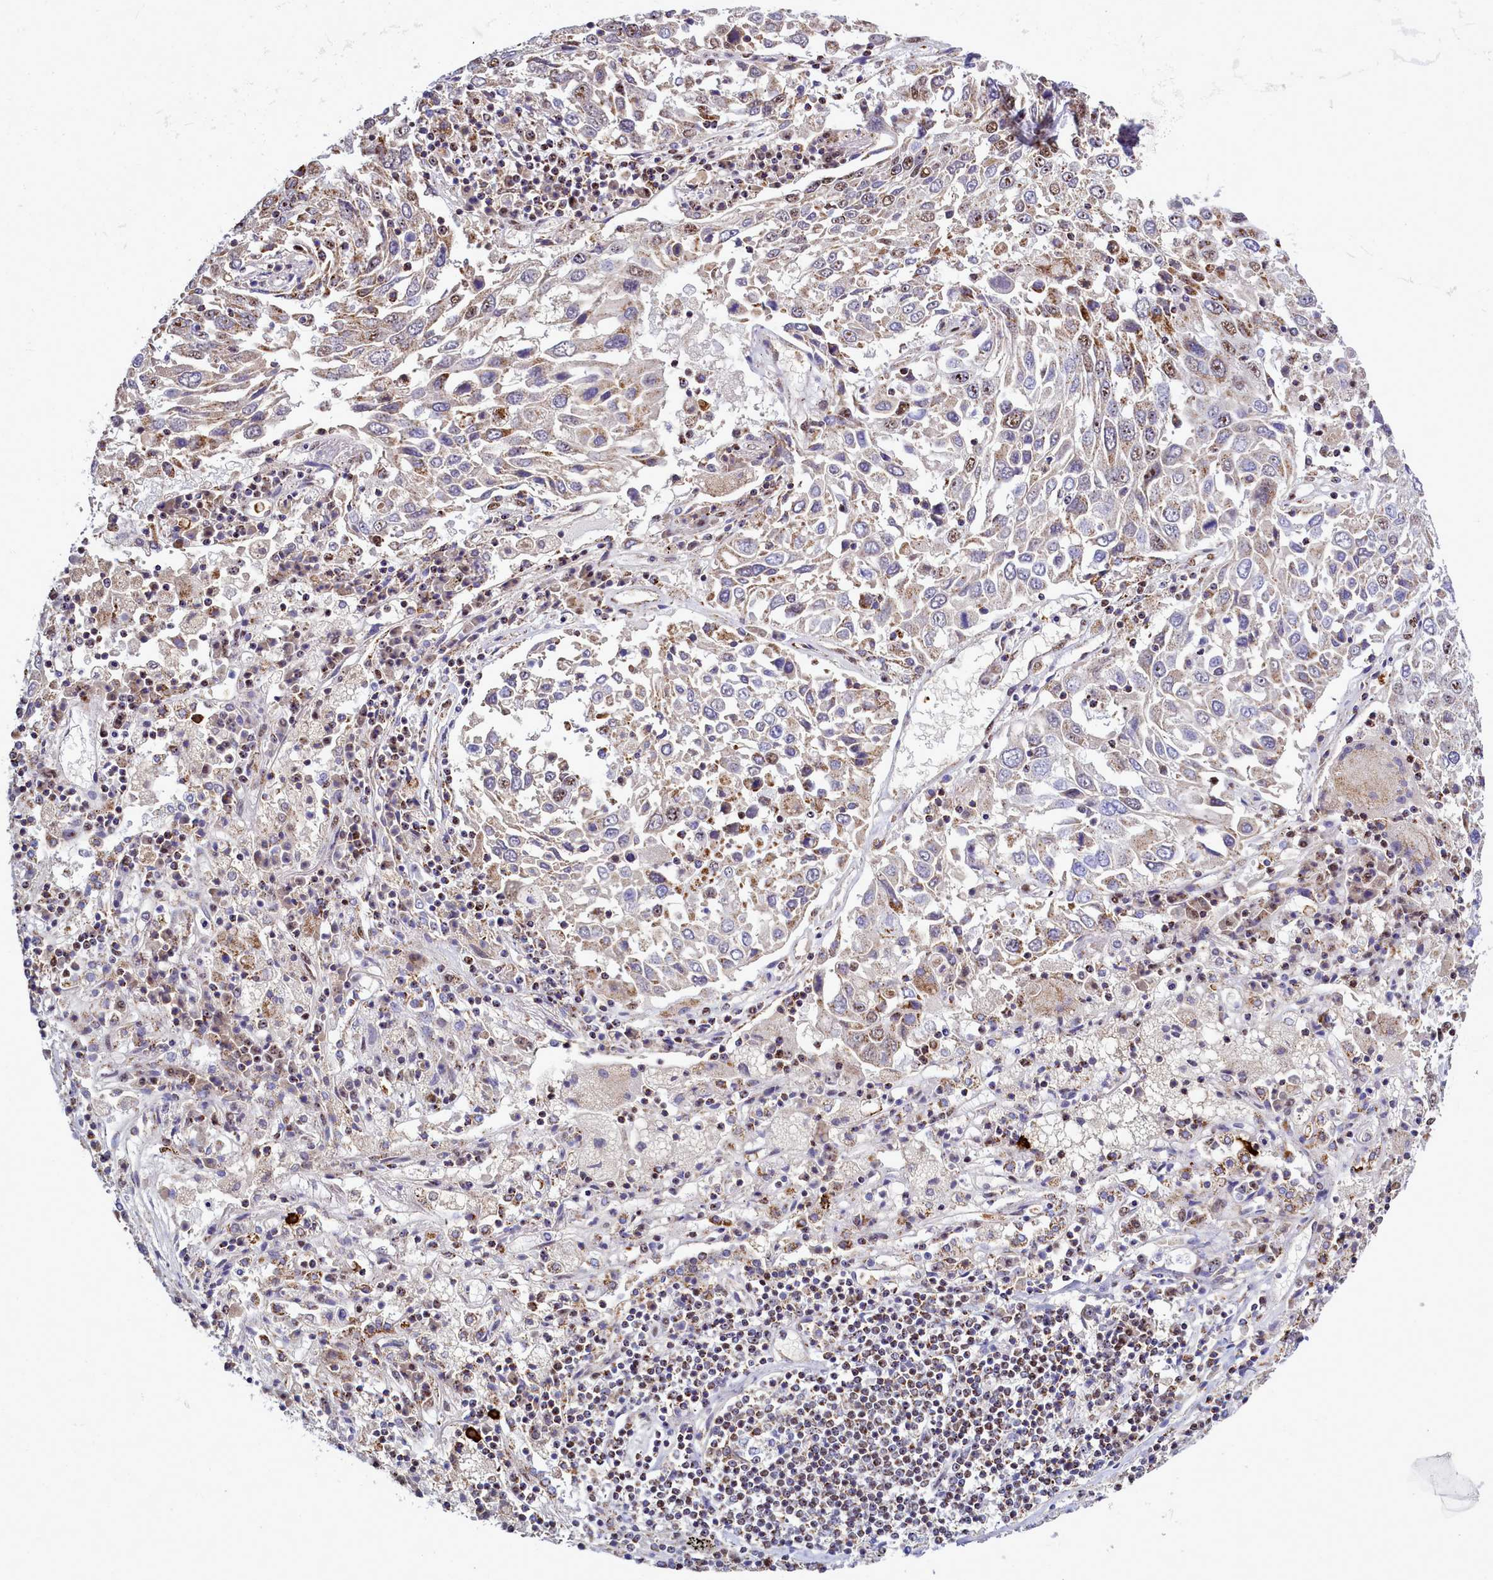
{"staining": {"intensity": "moderate", "quantity": "25%-75%", "location": "cytoplasmic/membranous"}, "tissue": "lung cancer", "cell_type": "Tumor cells", "image_type": "cancer", "snomed": [{"axis": "morphology", "description": "Squamous cell carcinoma, NOS"}, {"axis": "topography", "description": "Lung"}], "caption": "A photomicrograph of human lung cancer stained for a protein reveals moderate cytoplasmic/membranous brown staining in tumor cells.", "gene": "POM121L2", "patient": {"sex": "male", "age": 65}}